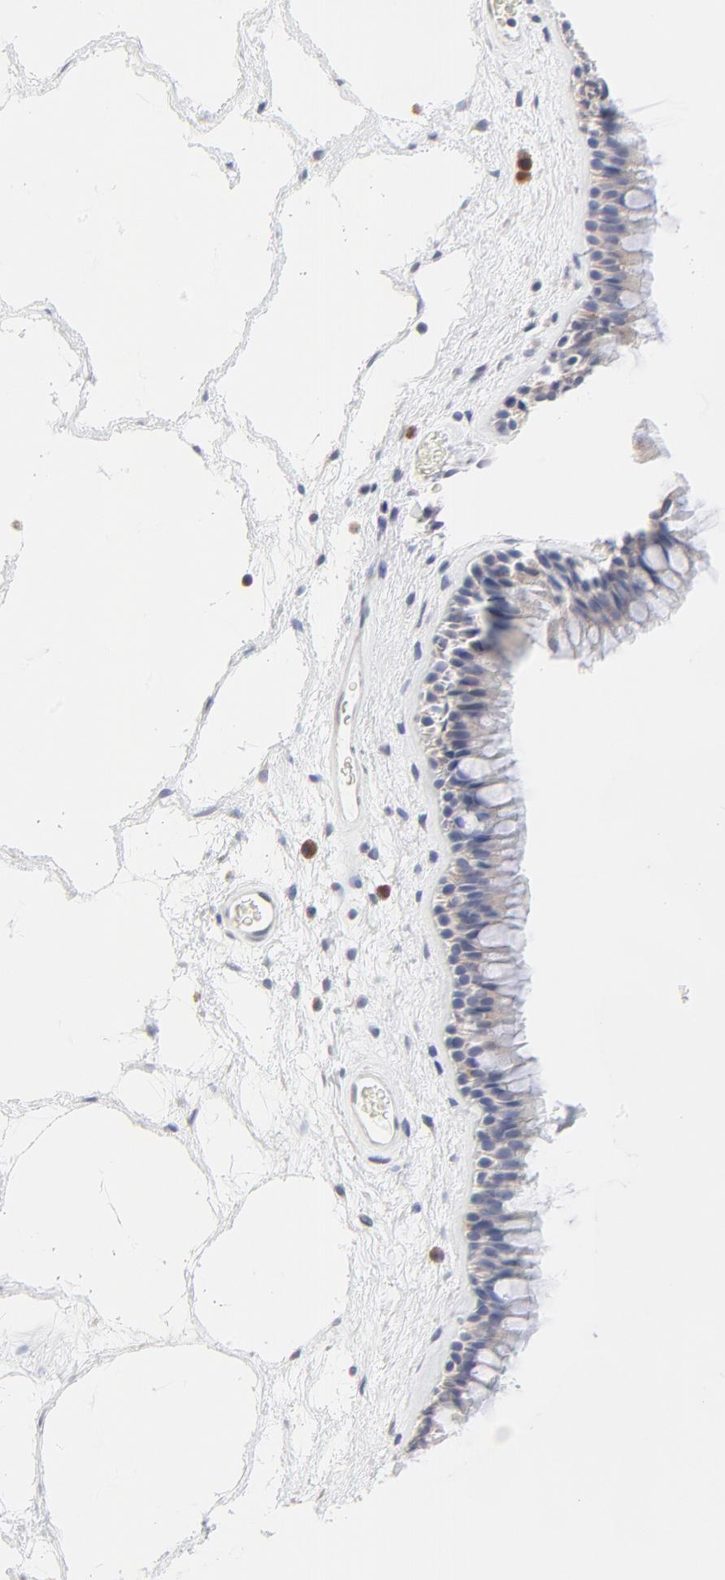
{"staining": {"intensity": "weak", "quantity": ">75%", "location": "cytoplasmic/membranous"}, "tissue": "nasopharynx", "cell_type": "Respiratory epithelial cells", "image_type": "normal", "snomed": [{"axis": "morphology", "description": "Normal tissue, NOS"}, {"axis": "morphology", "description": "Inflammation, NOS"}, {"axis": "topography", "description": "Nasopharynx"}], "caption": "Immunohistochemistry of benign nasopharynx exhibits low levels of weak cytoplasmic/membranous staining in about >75% of respiratory epithelial cells.", "gene": "TRIM22", "patient": {"sex": "male", "age": 48}}